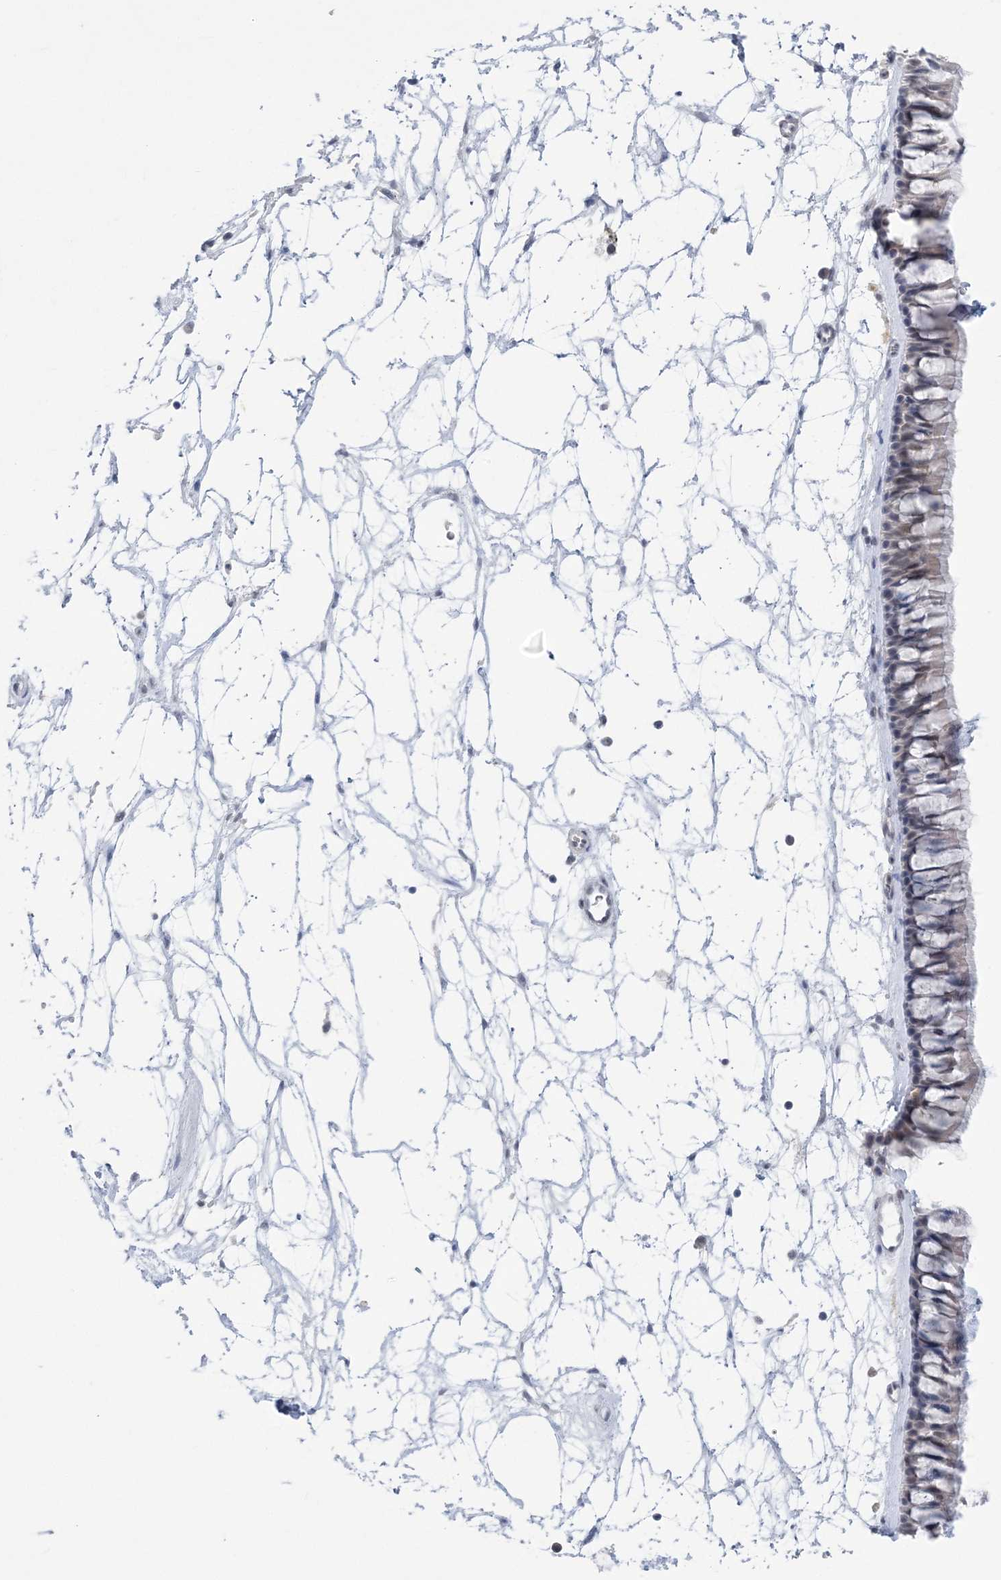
{"staining": {"intensity": "moderate", "quantity": "25%-75%", "location": "nuclear"}, "tissue": "nasopharynx", "cell_type": "Respiratory epithelial cells", "image_type": "normal", "snomed": [{"axis": "morphology", "description": "Normal tissue, NOS"}, {"axis": "topography", "description": "Nasopharynx"}], "caption": "IHC image of benign nasopharynx stained for a protein (brown), which shows medium levels of moderate nuclear expression in approximately 25%-75% of respiratory epithelial cells.", "gene": "ZBTB7A", "patient": {"sex": "male", "age": 64}}